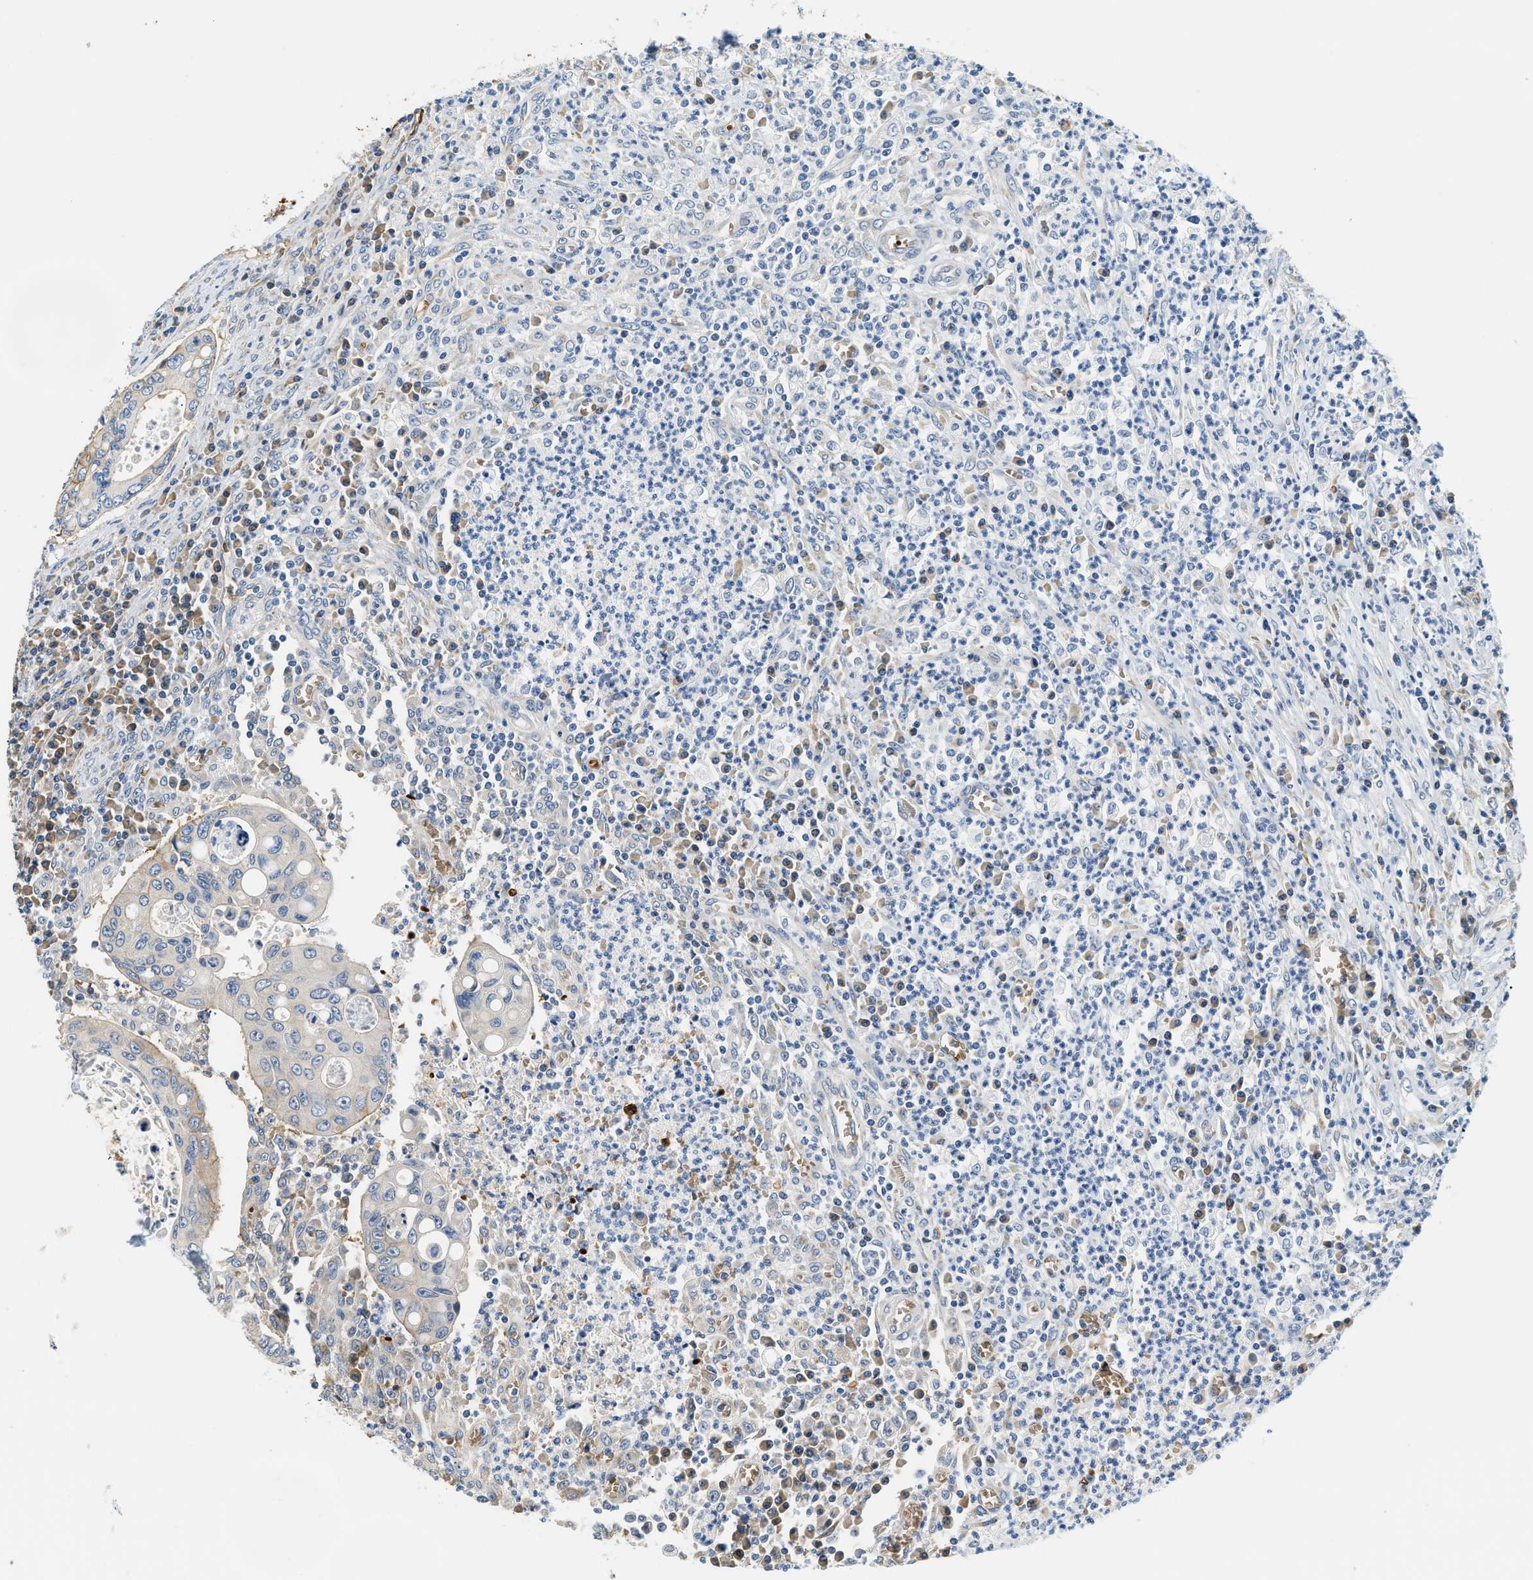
{"staining": {"intensity": "negative", "quantity": "none", "location": "none"}, "tissue": "colorectal cancer", "cell_type": "Tumor cells", "image_type": "cancer", "snomed": [{"axis": "morphology", "description": "Inflammation, NOS"}, {"axis": "morphology", "description": "Adenocarcinoma, NOS"}, {"axis": "topography", "description": "Colon"}], "caption": "An IHC histopathology image of colorectal cancer (adenocarcinoma) is shown. There is no staining in tumor cells of colorectal cancer (adenocarcinoma). (Immunohistochemistry, brightfield microscopy, high magnification).", "gene": "CYTH2", "patient": {"sex": "male", "age": 72}}